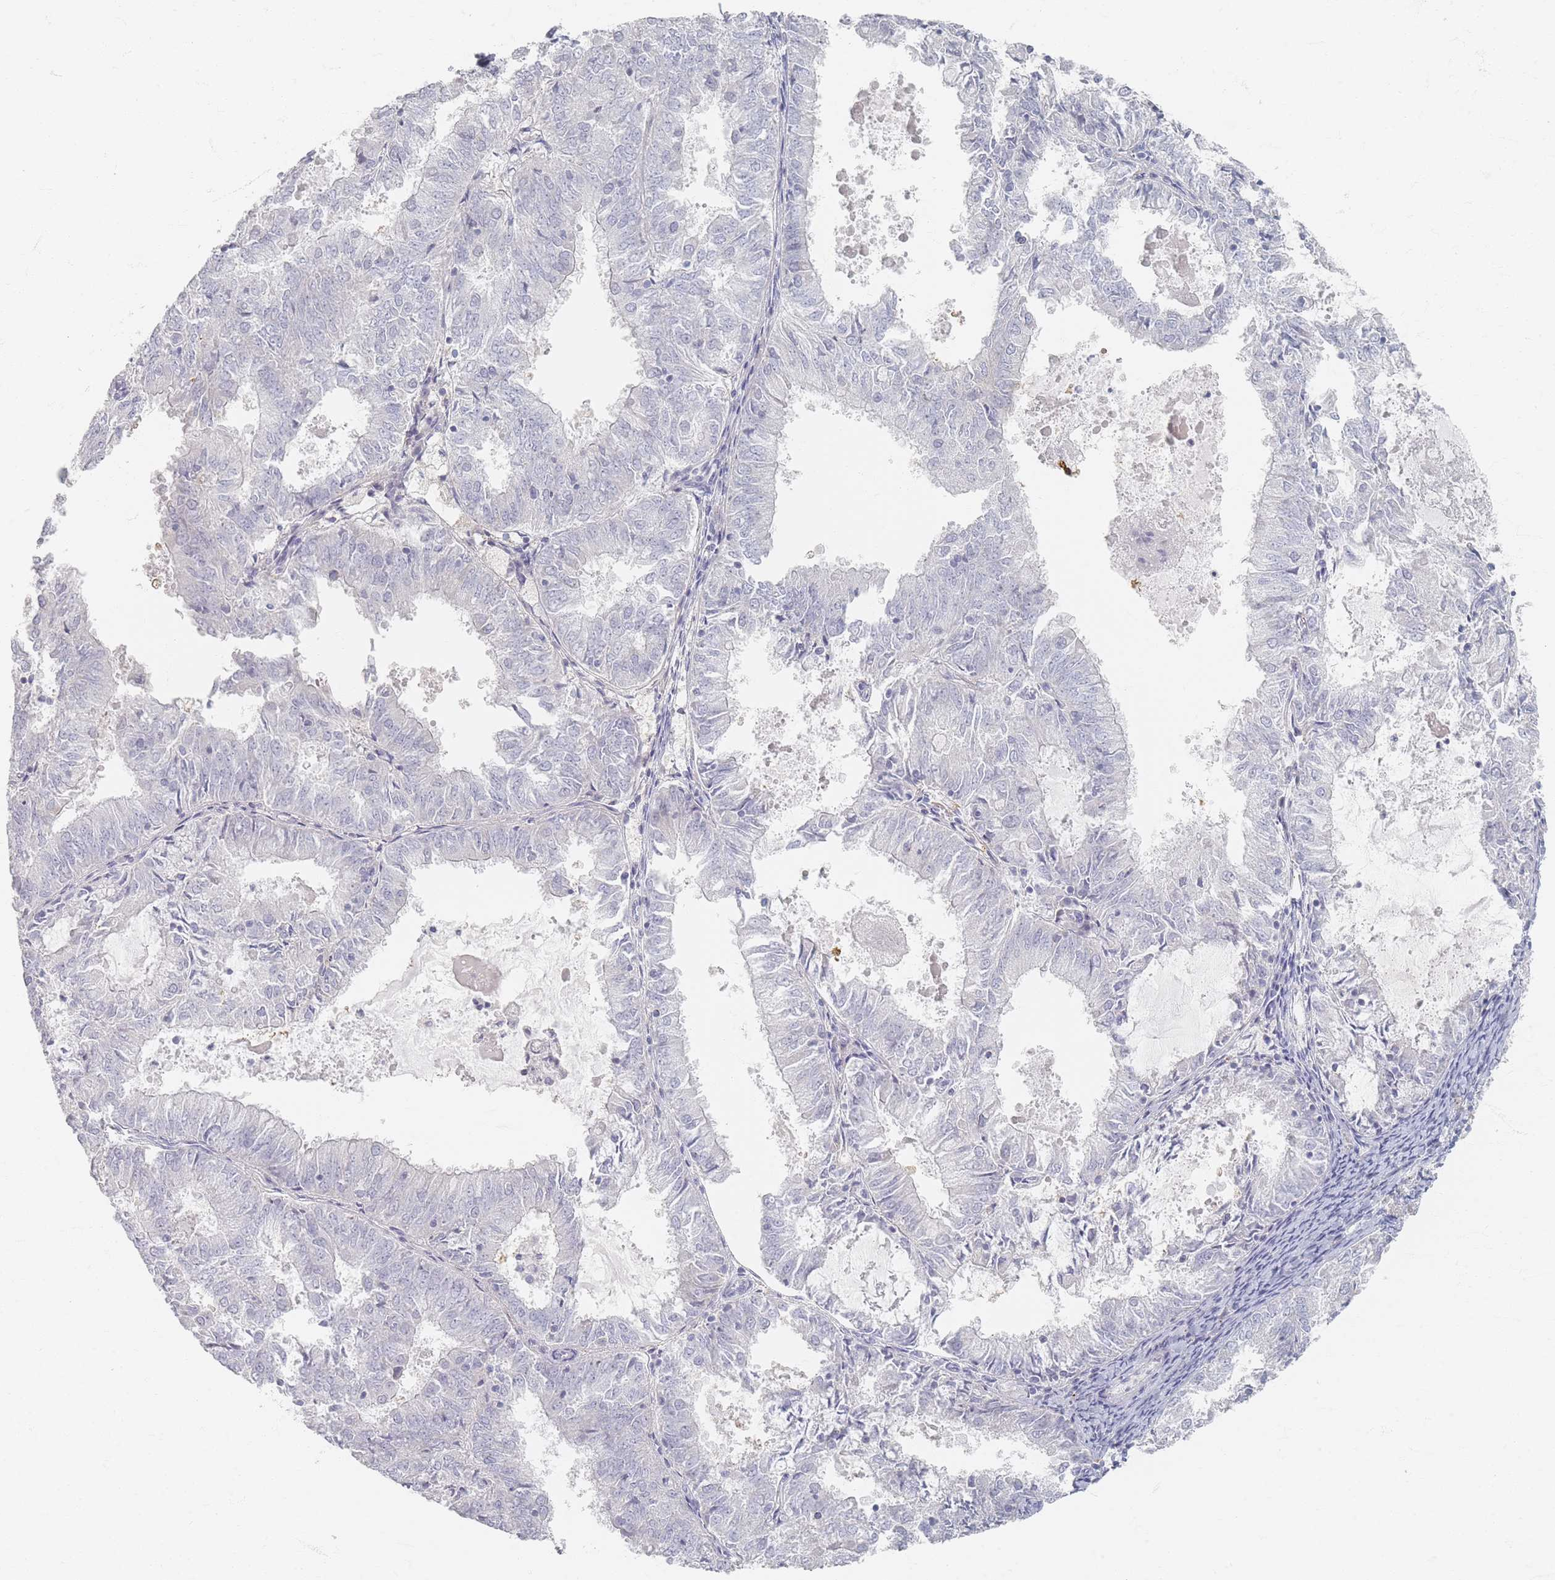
{"staining": {"intensity": "negative", "quantity": "none", "location": "none"}, "tissue": "endometrial cancer", "cell_type": "Tumor cells", "image_type": "cancer", "snomed": [{"axis": "morphology", "description": "Adenocarcinoma, NOS"}, {"axis": "topography", "description": "Endometrium"}], "caption": "Tumor cells are negative for brown protein staining in endometrial cancer (adenocarcinoma). The staining is performed using DAB brown chromogen with nuclei counter-stained in using hematoxylin.", "gene": "SLC2A11", "patient": {"sex": "female", "age": 57}}